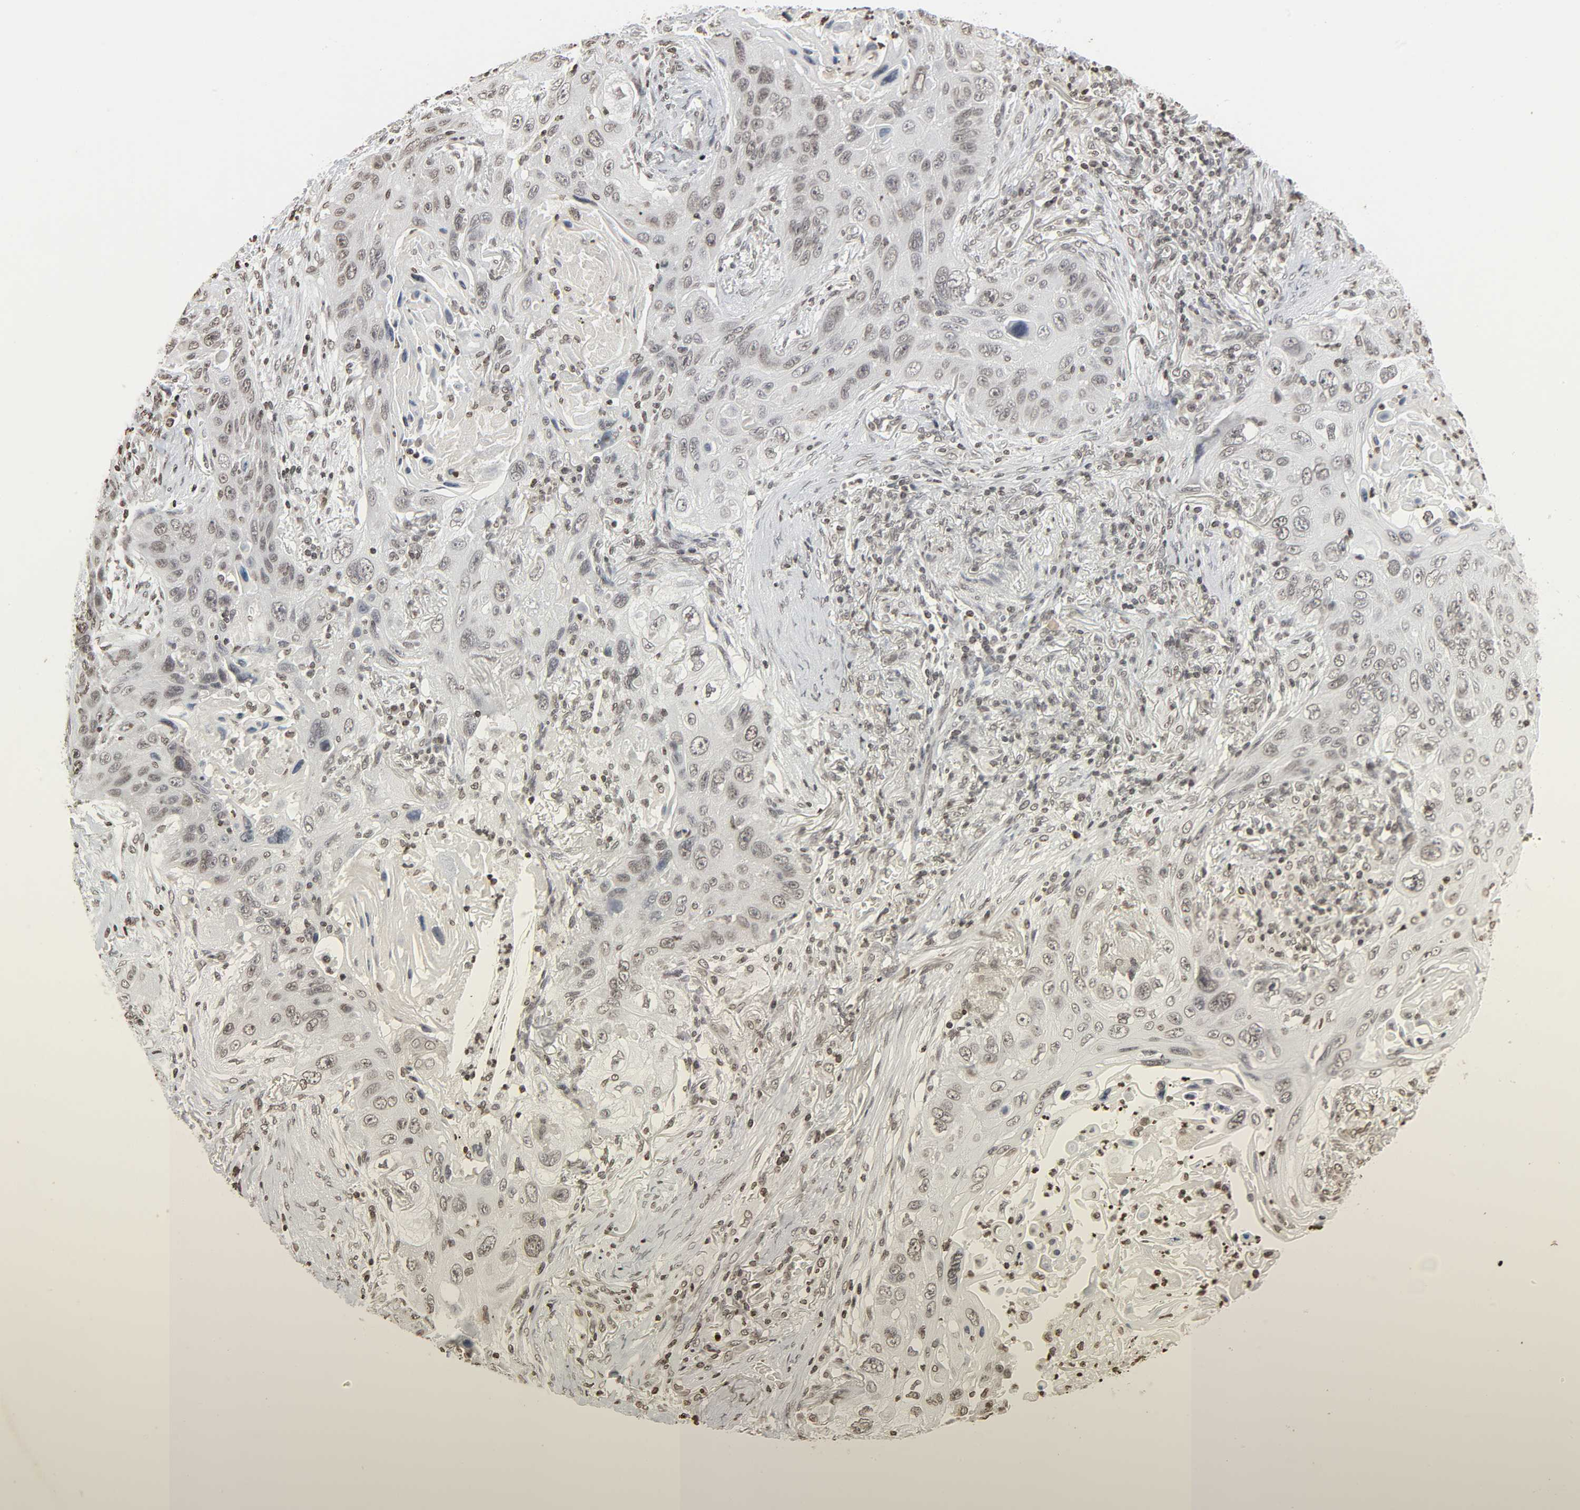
{"staining": {"intensity": "weak", "quantity": ">75%", "location": "nuclear"}, "tissue": "lung cancer", "cell_type": "Tumor cells", "image_type": "cancer", "snomed": [{"axis": "morphology", "description": "Squamous cell carcinoma, NOS"}, {"axis": "topography", "description": "Lung"}], "caption": "Immunohistochemistry (IHC) histopathology image of neoplastic tissue: human lung cancer (squamous cell carcinoma) stained using immunohistochemistry (IHC) exhibits low levels of weak protein expression localized specifically in the nuclear of tumor cells, appearing as a nuclear brown color.", "gene": "ELAVL1", "patient": {"sex": "female", "age": 67}}